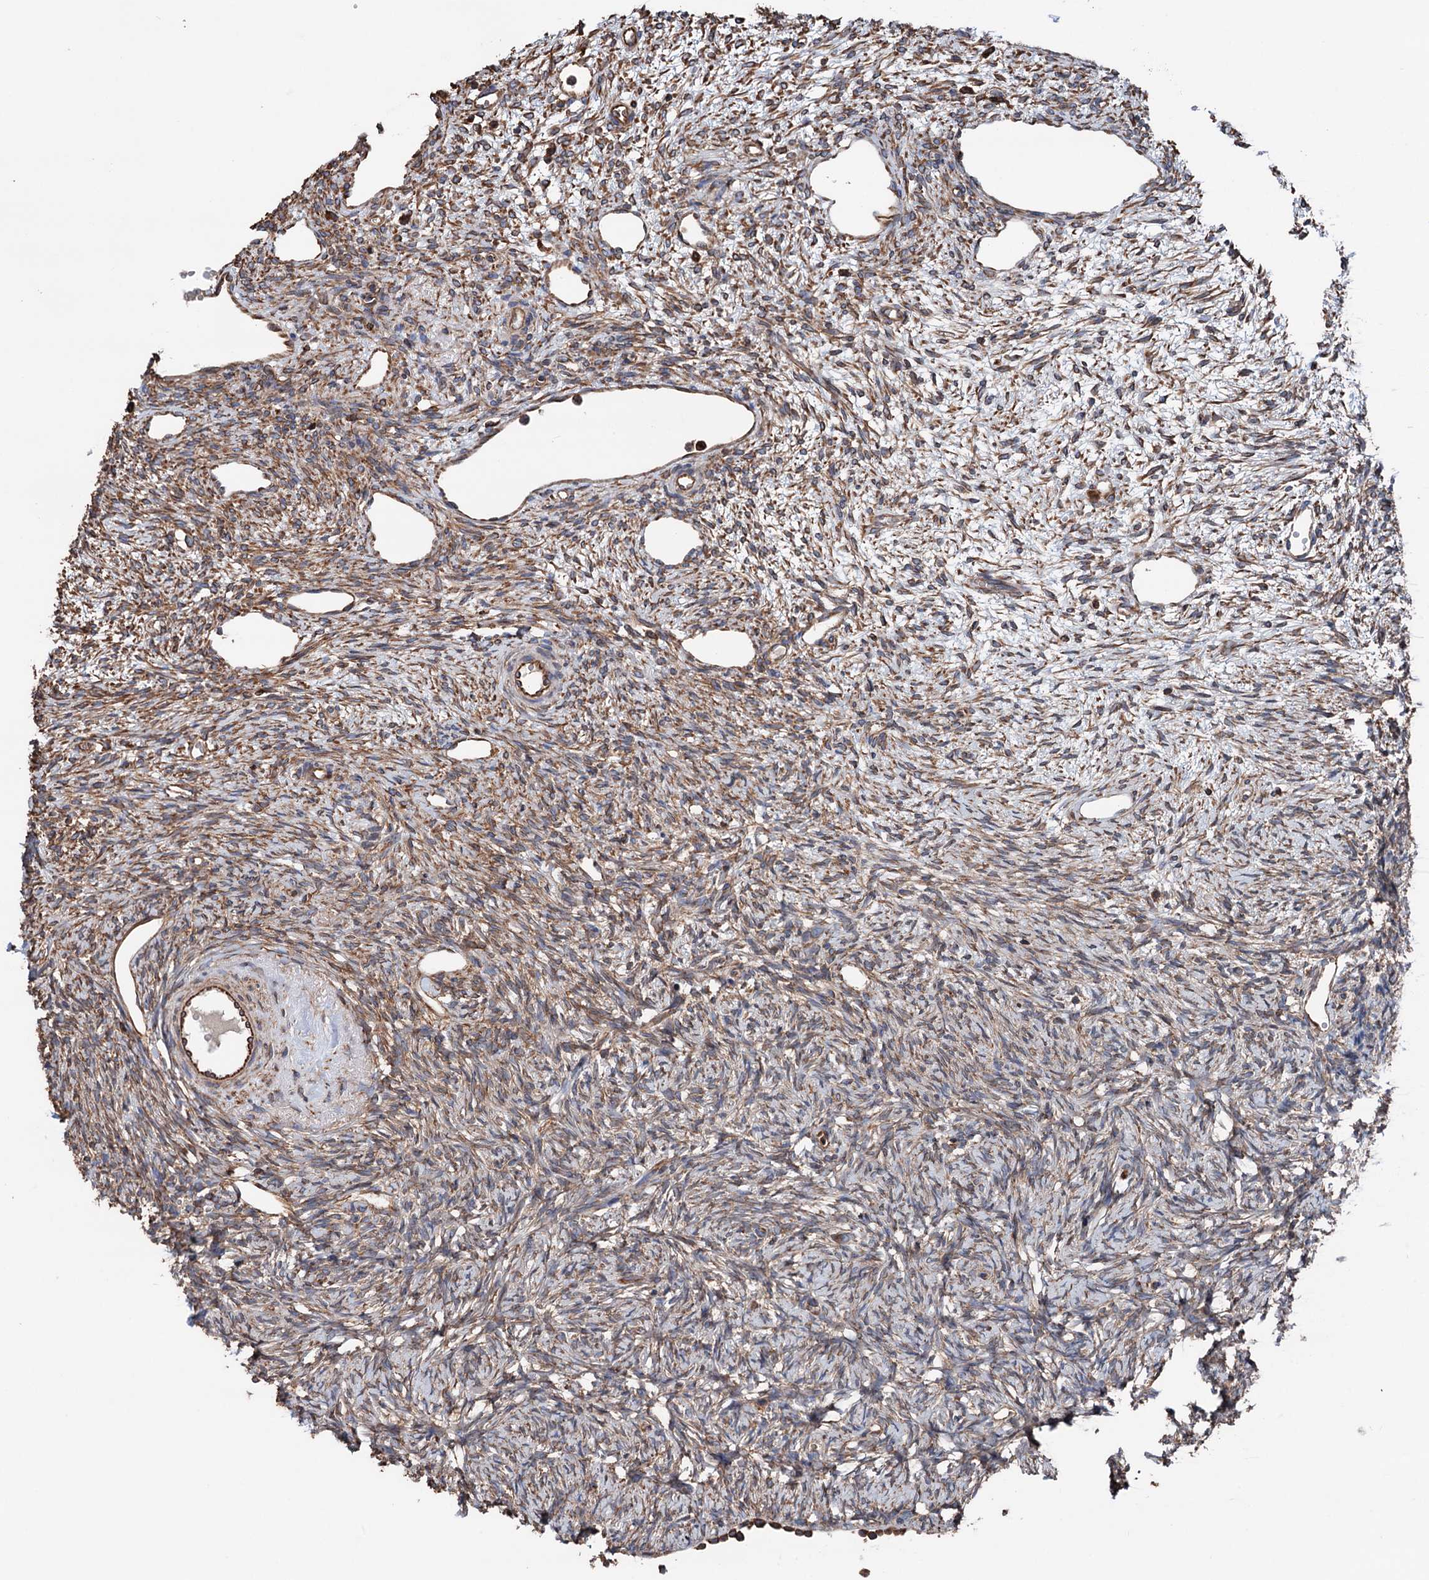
{"staining": {"intensity": "weak", "quantity": ">75%", "location": "cytoplasmic/membranous"}, "tissue": "ovary", "cell_type": "Ovarian stroma cells", "image_type": "normal", "snomed": [{"axis": "morphology", "description": "Normal tissue, NOS"}, {"axis": "topography", "description": "Ovary"}], "caption": "Immunohistochemical staining of normal ovary displays weak cytoplasmic/membranous protein staining in about >75% of ovarian stroma cells.", "gene": "ERP29", "patient": {"sex": "female", "age": 51}}